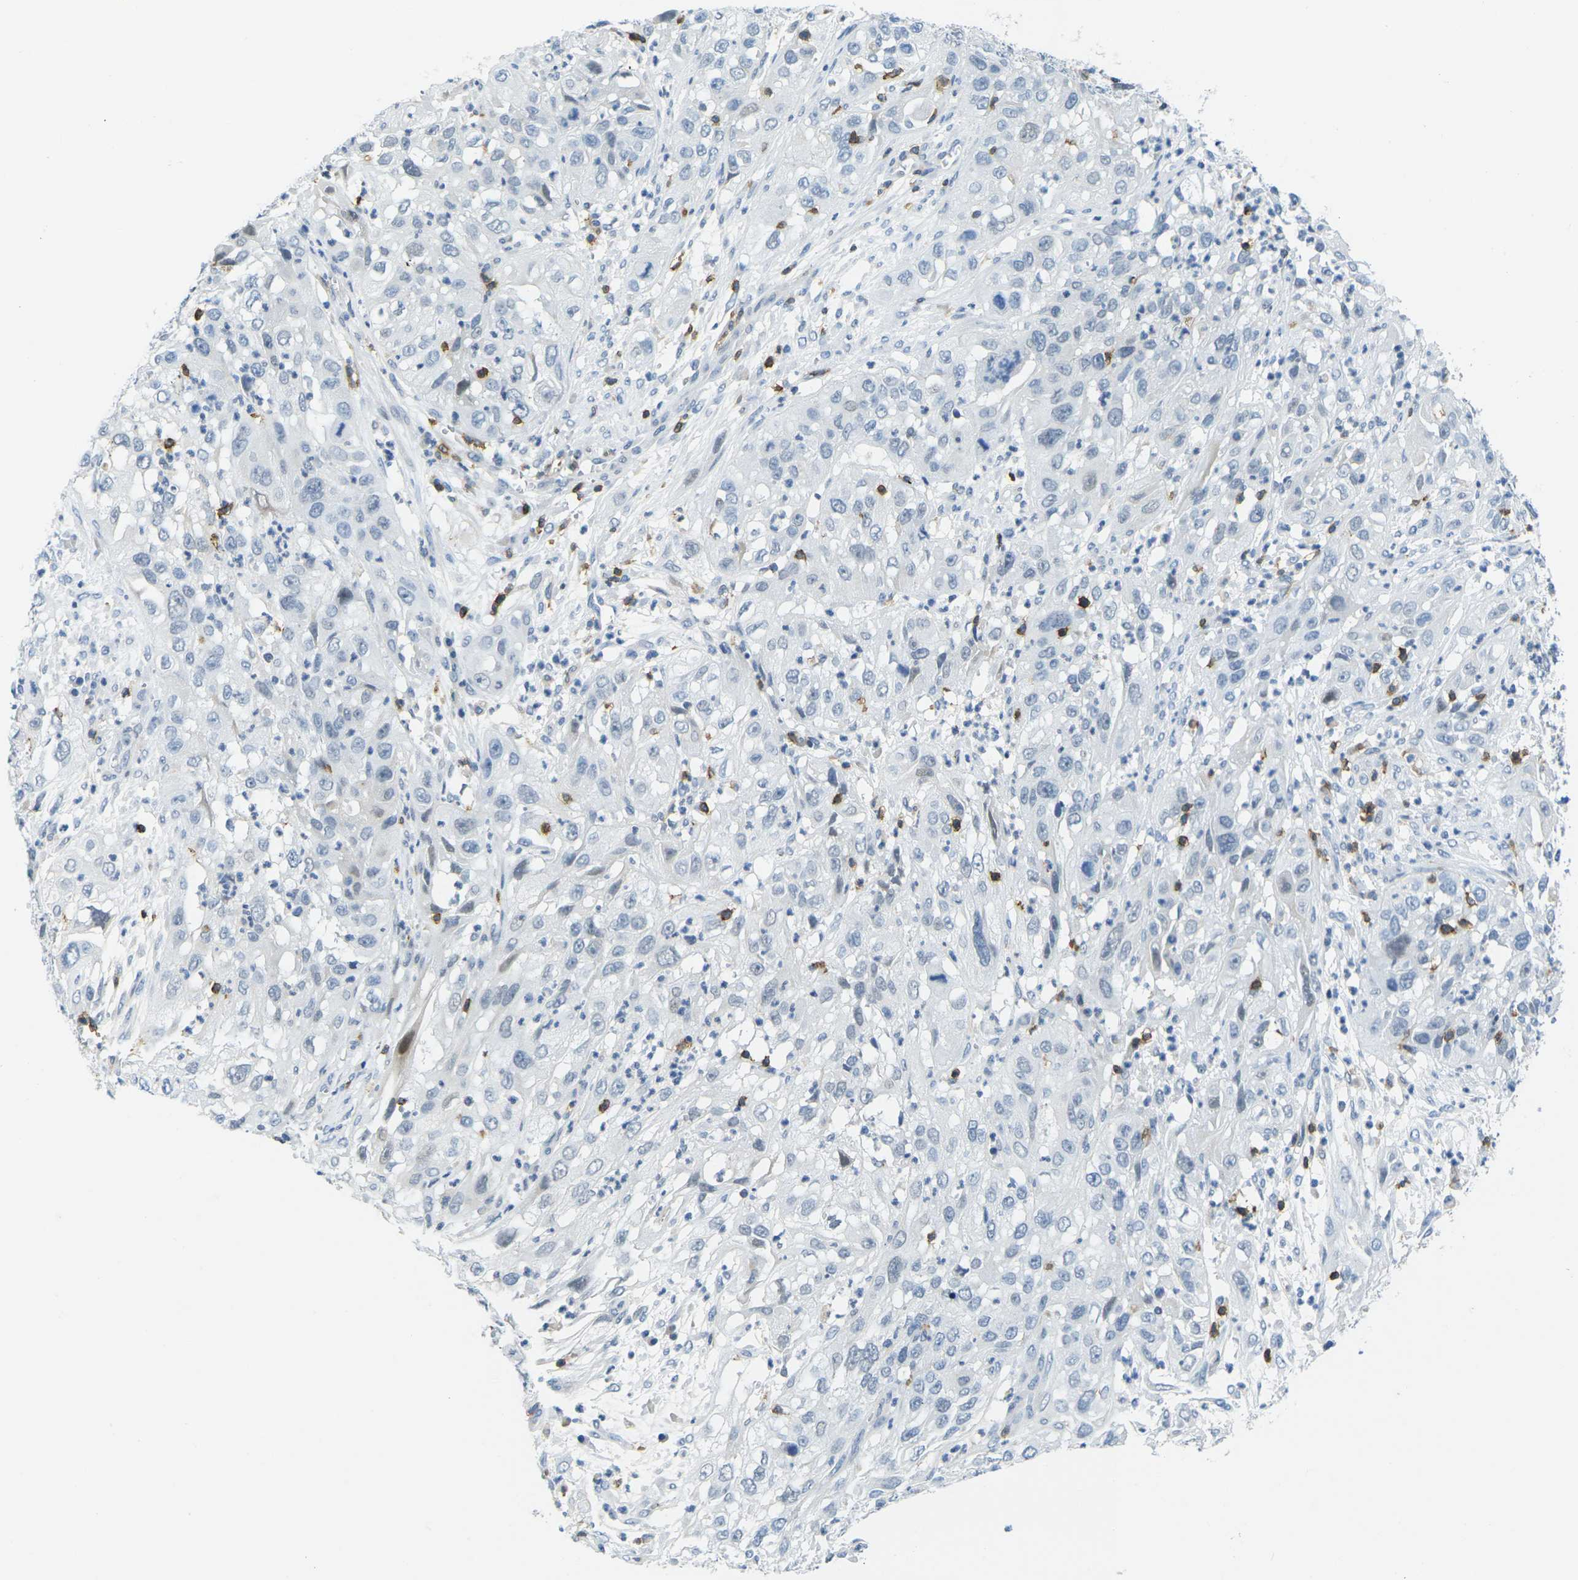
{"staining": {"intensity": "negative", "quantity": "none", "location": "none"}, "tissue": "cervical cancer", "cell_type": "Tumor cells", "image_type": "cancer", "snomed": [{"axis": "morphology", "description": "Squamous cell carcinoma, NOS"}, {"axis": "topography", "description": "Cervix"}], "caption": "Immunohistochemistry photomicrograph of neoplastic tissue: human squamous cell carcinoma (cervical) stained with DAB (3,3'-diaminobenzidine) shows no significant protein positivity in tumor cells. The staining is performed using DAB (3,3'-diaminobenzidine) brown chromogen with nuclei counter-stained in using hematoxylin.", "gene": "CD3D", "patient": {"sex": "female", "age": 32}}